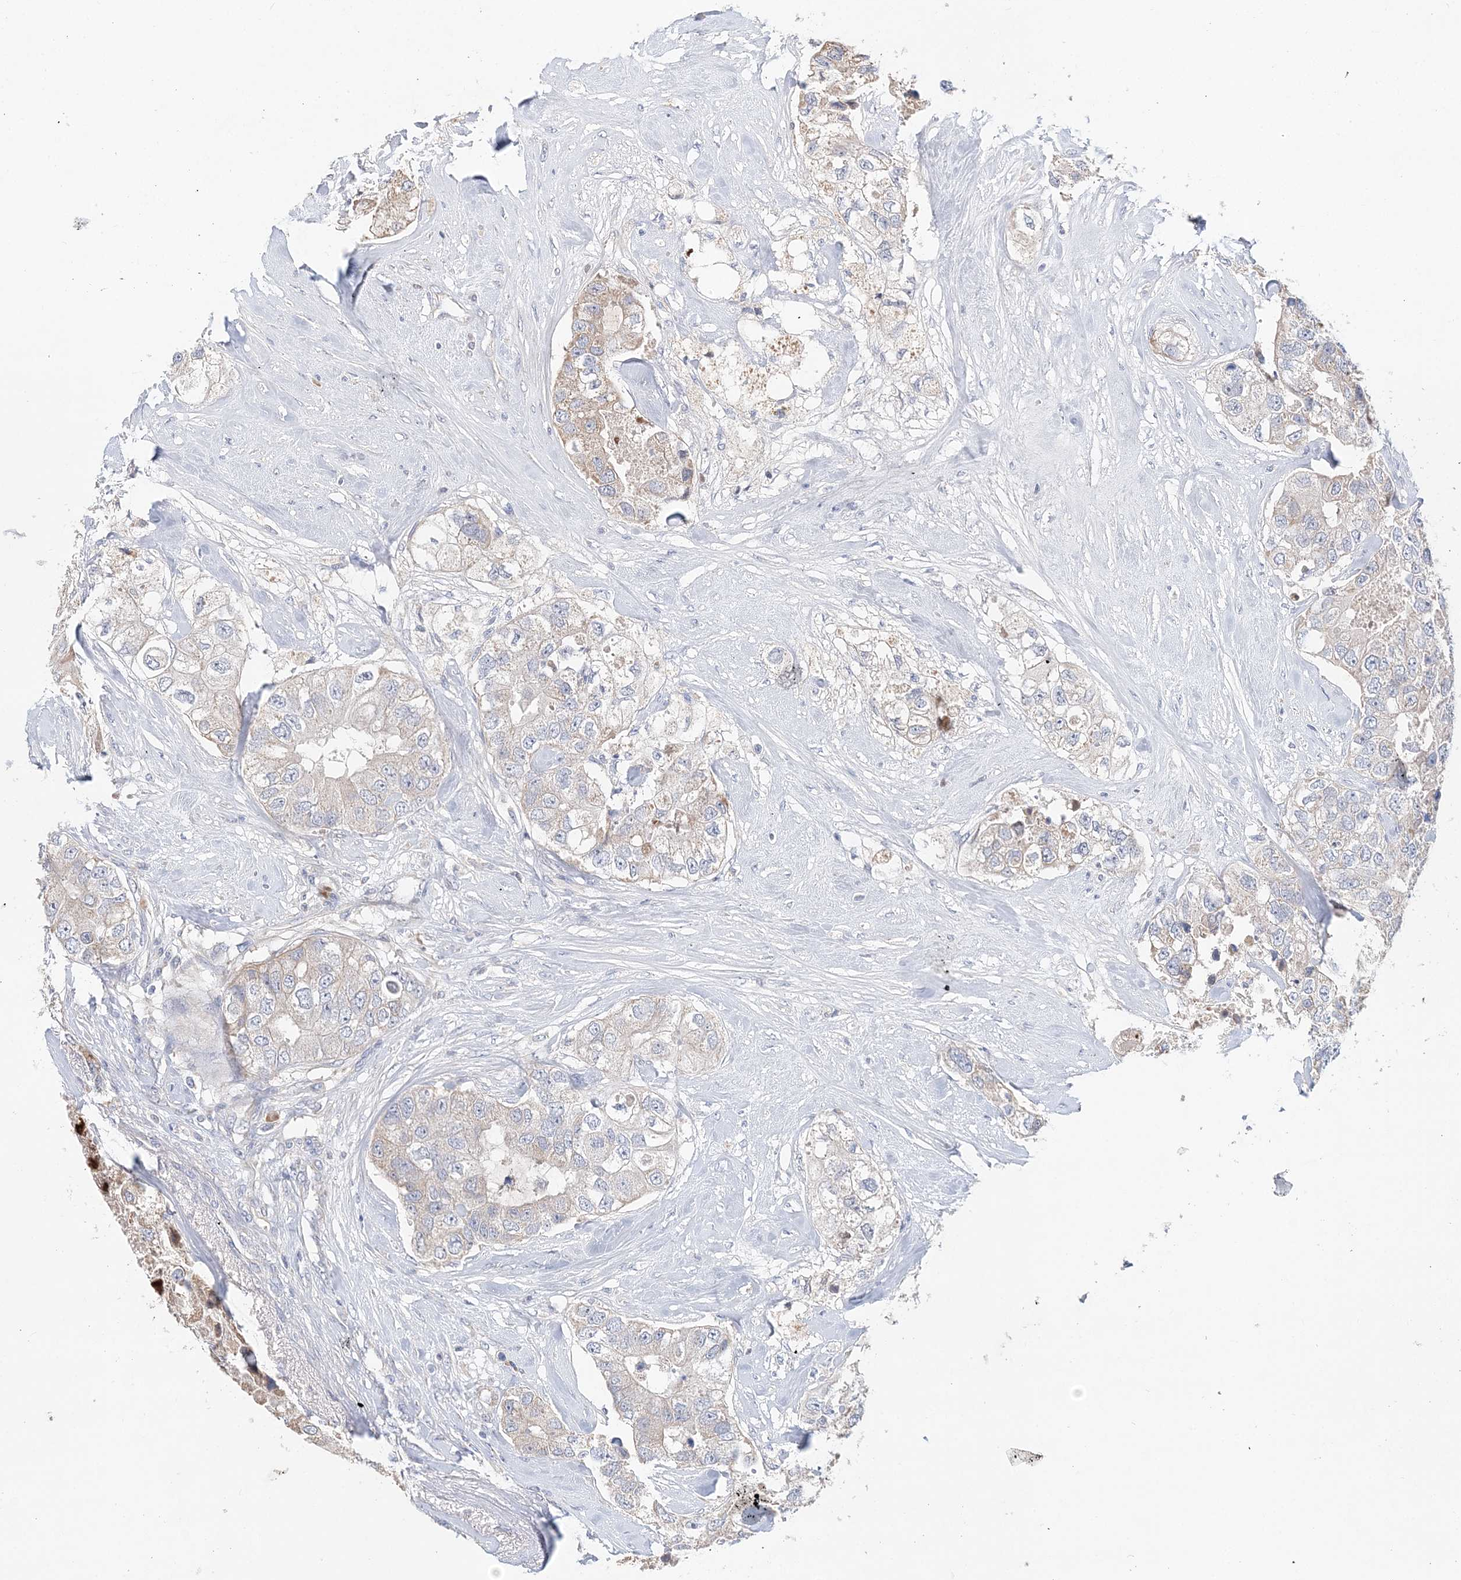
{"staining": {"intensity": "negative", "quantity": "none", "location": "none"}, "tissue": "breast cancer", "cell_type": "Tumor cells", "image_type": "cancer", "snomed": [{"axis": "morphology", "description": "Duct carcinoma"}, {"axis": "topography", "description": "Breast"}], "caption": "A high-resolution micrograph shows immunohistochemistry staining of infiltrating ductal carcinoma (breast), which shows no significant expression in tumor cells.", "gene": "LRRIQ4", "patient": {"sex": "female", "age": 62}}